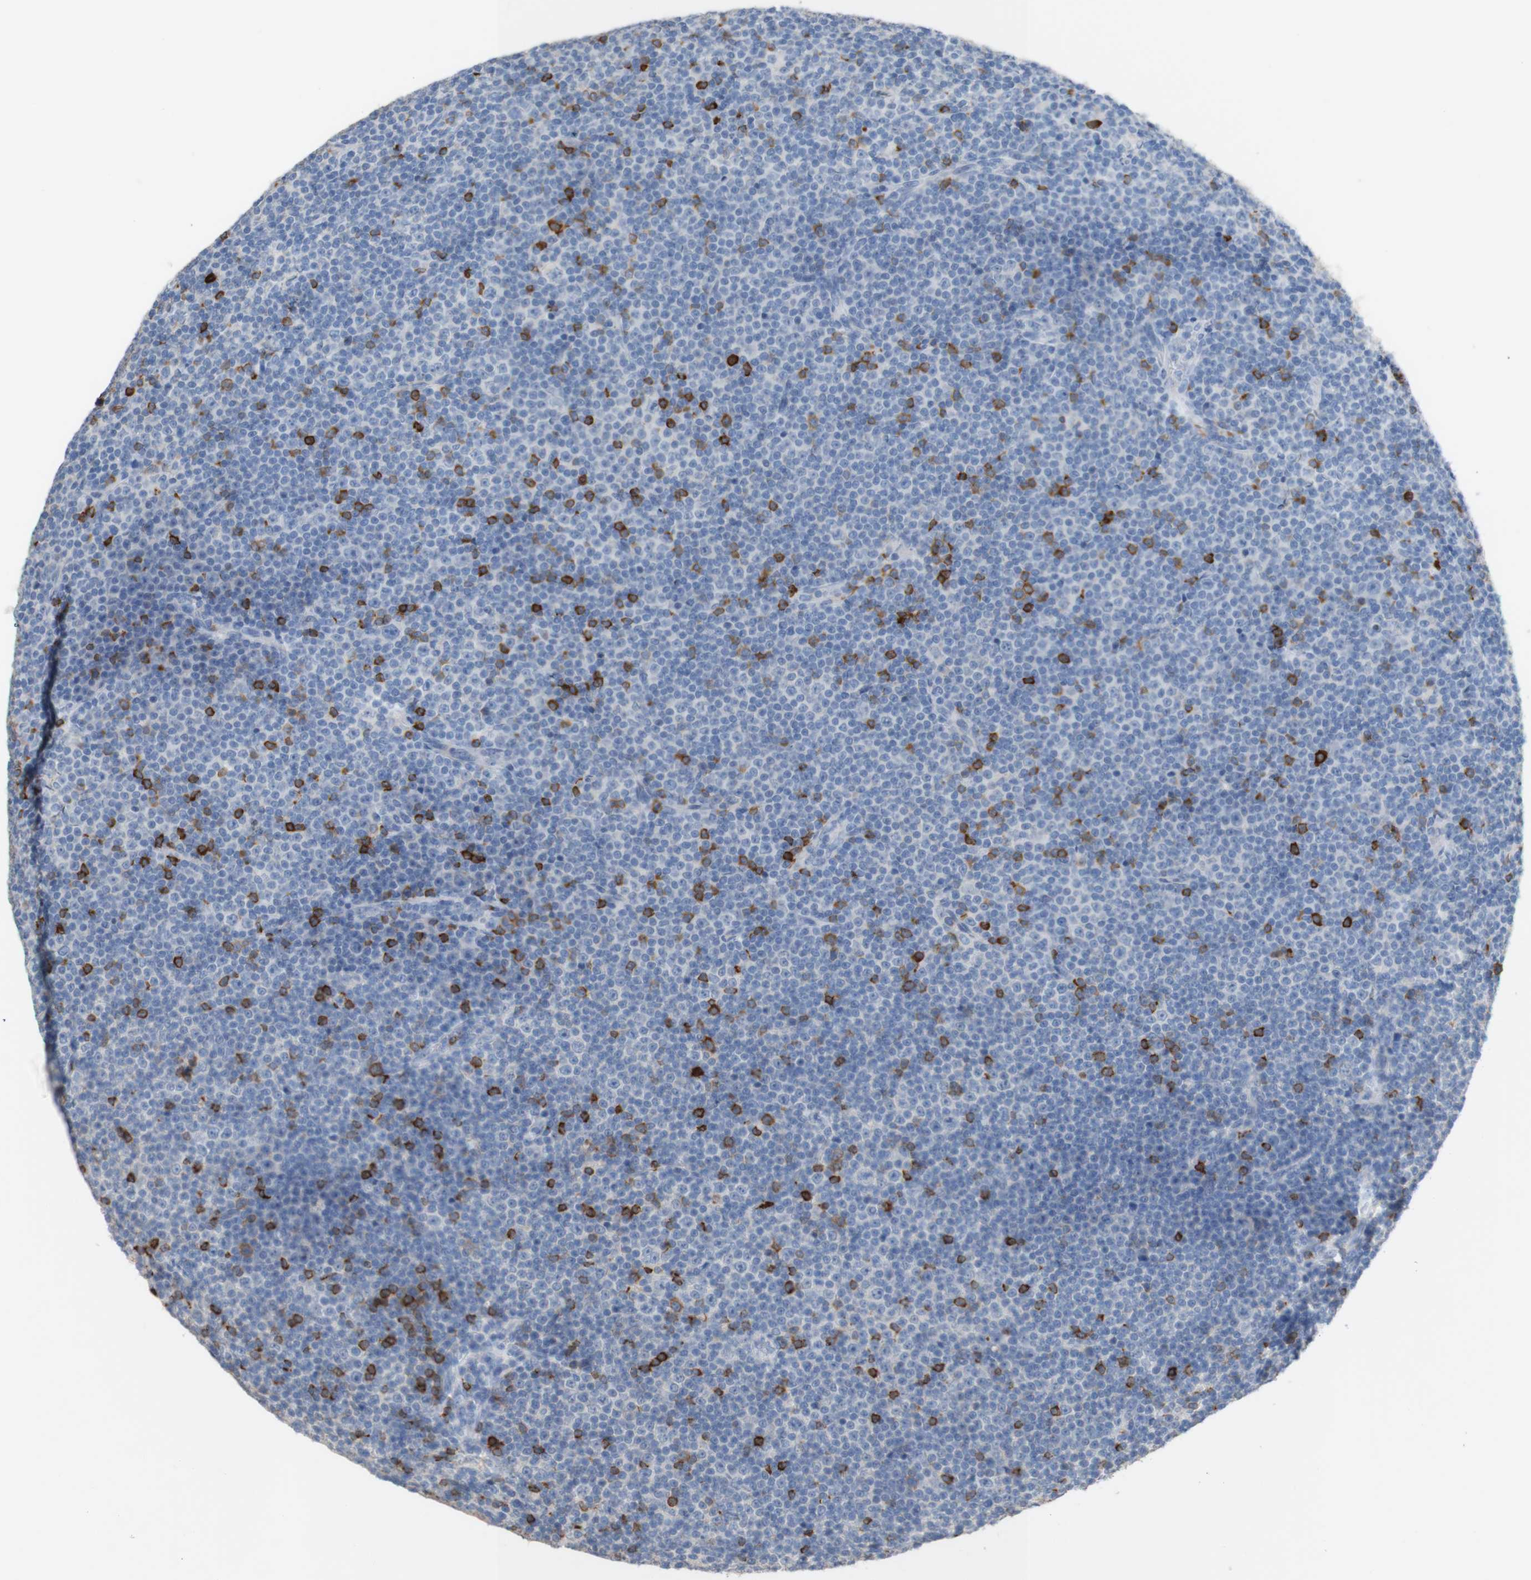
{"staining": {"intensity": "negative", "quantity": "none", "location": "none"}, "tissue": "lymphoma", "cell_type": "Tumor cells", "image_type": "cancer", "snomed": [{"axis": "morphology", "description": "Malignant lymphoma, non-Hodgkin's type, Low grade"}, {"axis": "topography", "description": "Lymph node"}], "caption": "There is no significant expression in tumor cells of low-grade malignant lymphoma, non-Hodgkin's type. (Brightfield microscopy of DAB IHC at high magnification).", "gene": "PACSIN1", "patient": {"sex": "female", "age": 67}}